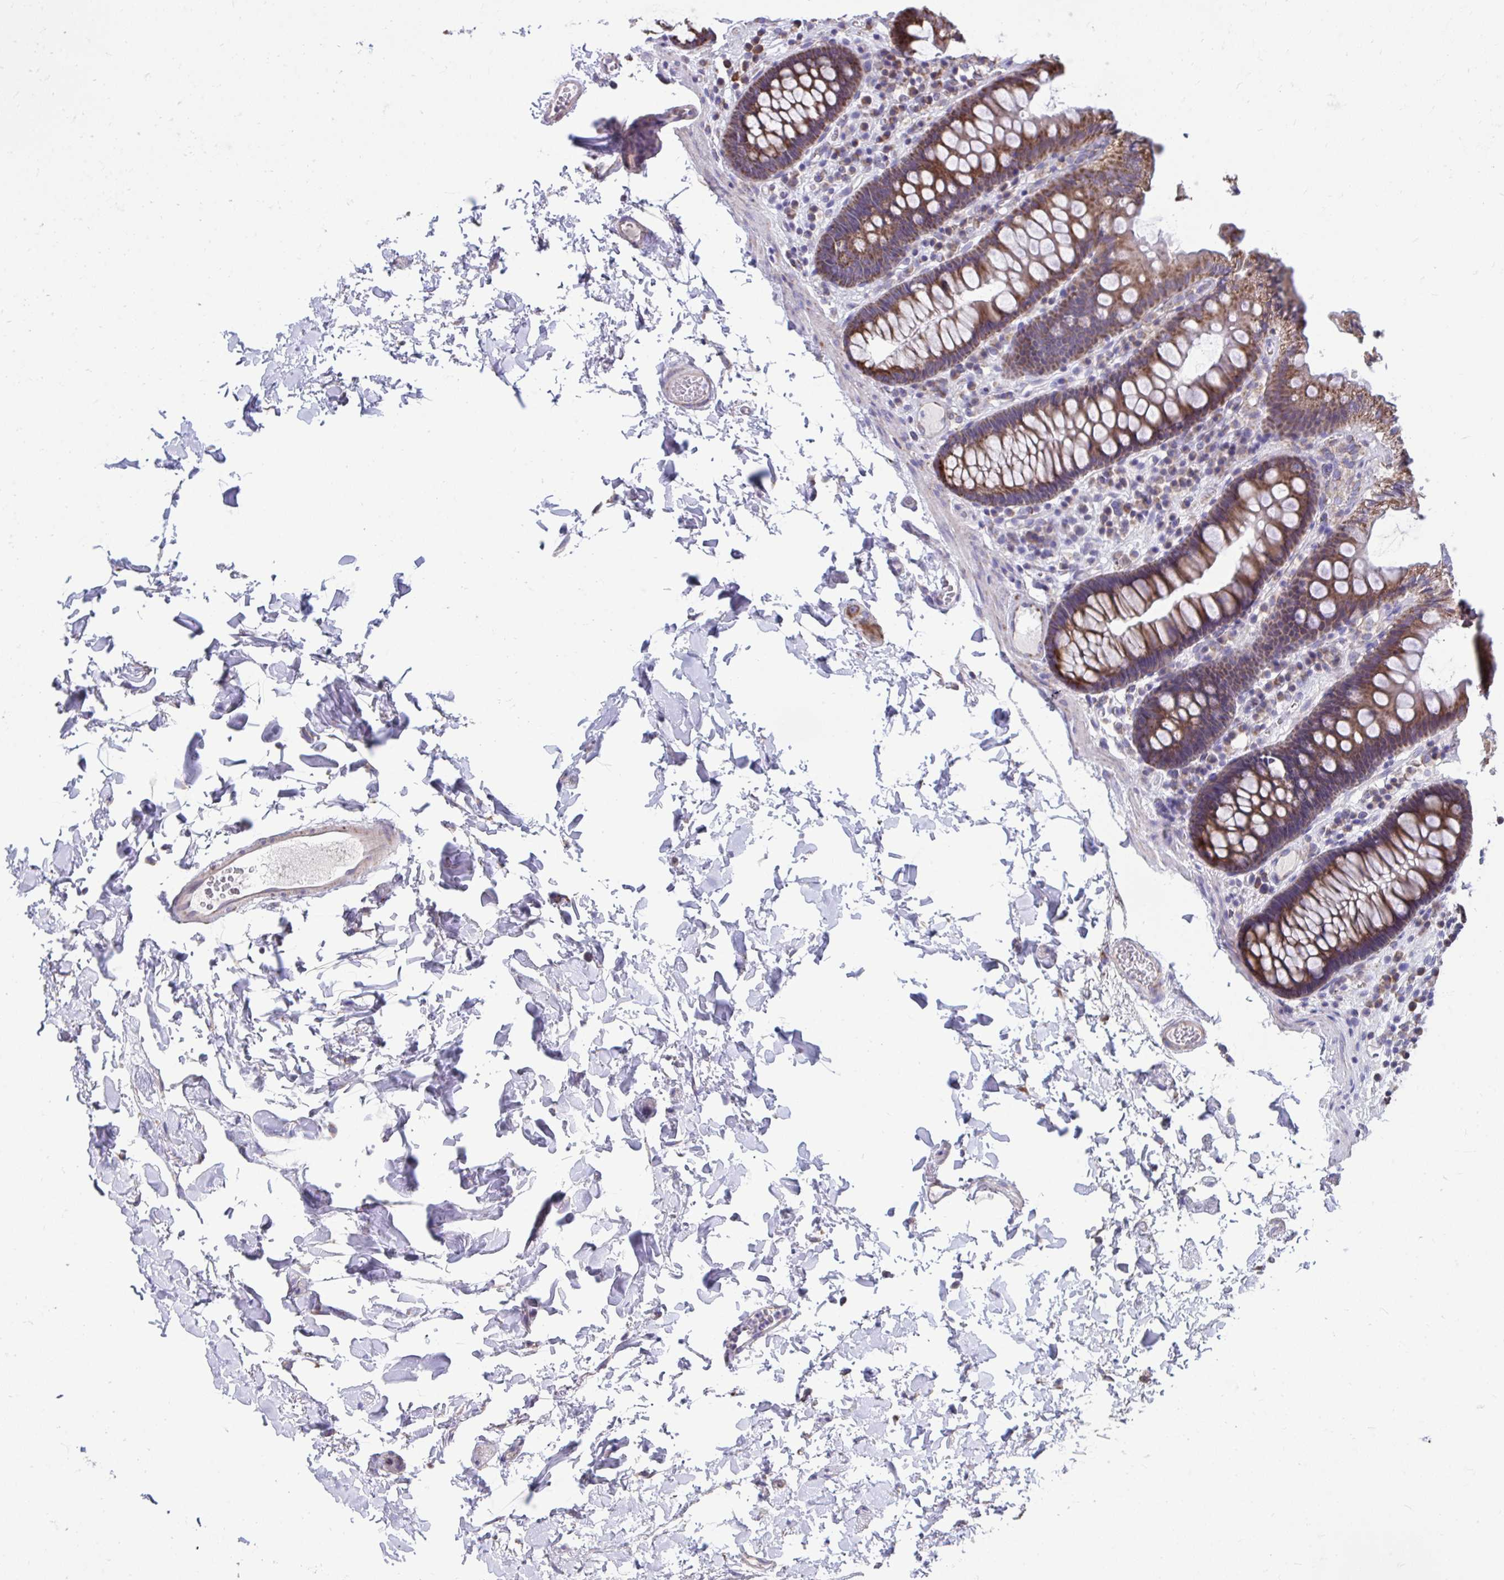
{"staining": {"intensity": "weak", "quantity": "<25%", "location": "cytoplasmic/membranous"}, "tissue": "colon", "cell_type": "Endothelial cells", "image_type": "normal", "snomed": [{"axis": "morphology", "description": "Normal tissue, NOS"}, {"axis": "topography", "description": "Colon"}, {"axis": "topography", "description": "Peripheral nerve tissue"}], "caption": "Colon was stained to show a protein in brown. There is no significant staining in endothelial cells. (Immunohistochemistry, brightfield microscopy, high magnification).", "gene": "LINGO4", "patient": {"sex": "male", "age": 84}}